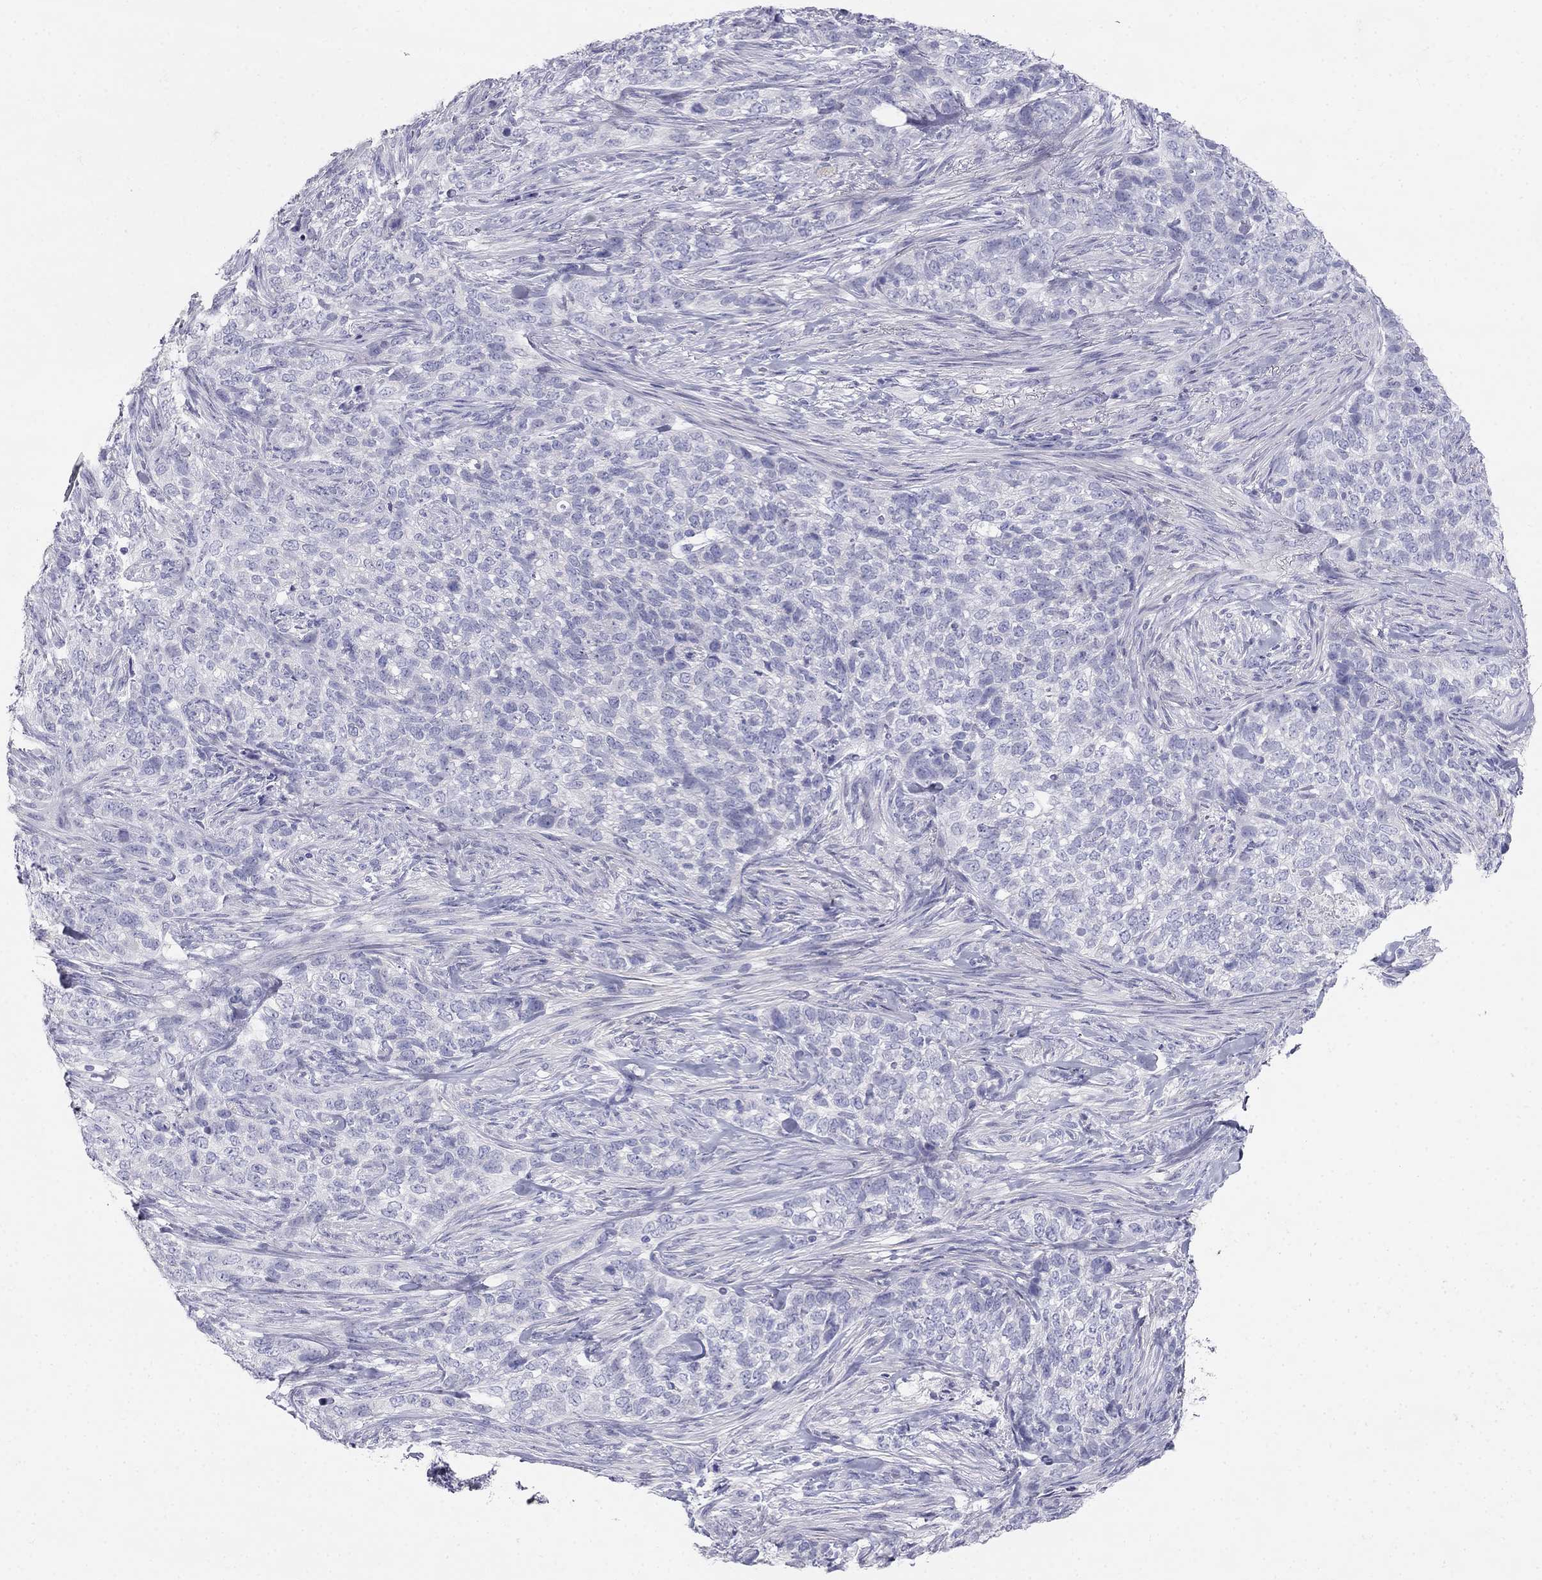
{"staining": {"intensity": "negative", "quantity": "none", "location": "none"}, "tissue": "skin cancer", "cell_type": "Tumor cells", "image_type": "cancer", "snomed": [{"axis": "morphology", "description": "Basal cell carcinoma"}, {"axis": "topography", "description": "Skin"}], "caption": "Immunohistochemistry (IHC) of basal cell carcinoma (skin) reveals no expression in tumor cells.", "gene": "RFLNA", "patient": {"sex": "female", "age": 69}}